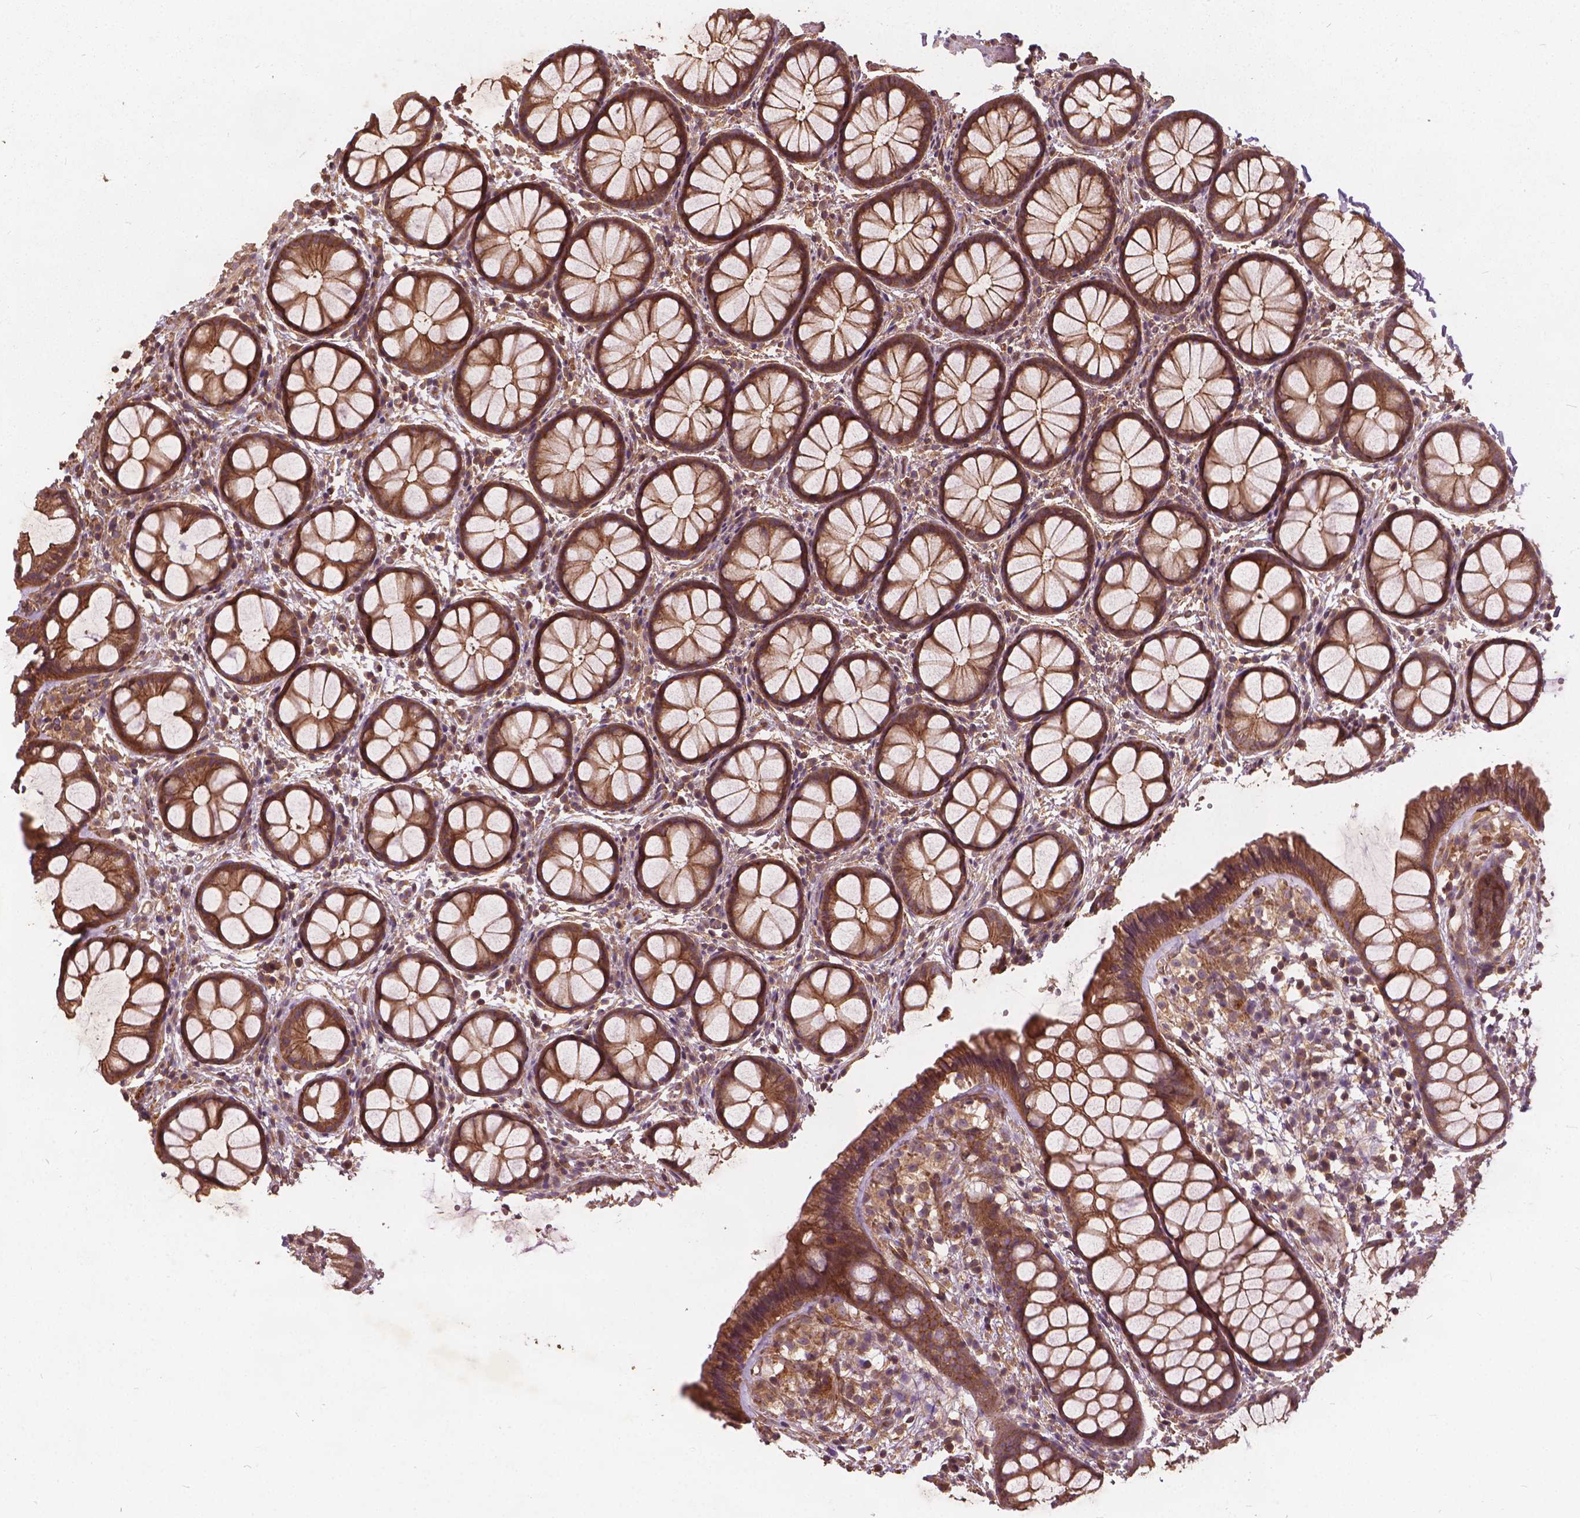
{"staining": {"intensity": "strong", "quantity": ">75%", "location": "cytoplasmic/membranous"}, "tissue": "rectum", "cell_type": "Glandular cells", "image_type": "normal", "snomed": [{"axis": "morphology", "description": "Normal tissue, NOS"}, {"axis": "topography", "description": "Rectum"}], "caption": "Rectum stained with DAB (3,3'-diaminobenzidine) IHC shows high levels of strong cytoplasmic/membranous expression in about >75% of glandular cells.", "gene": "UBXN2A", "patient": {"sex": "female", "age": 62}}